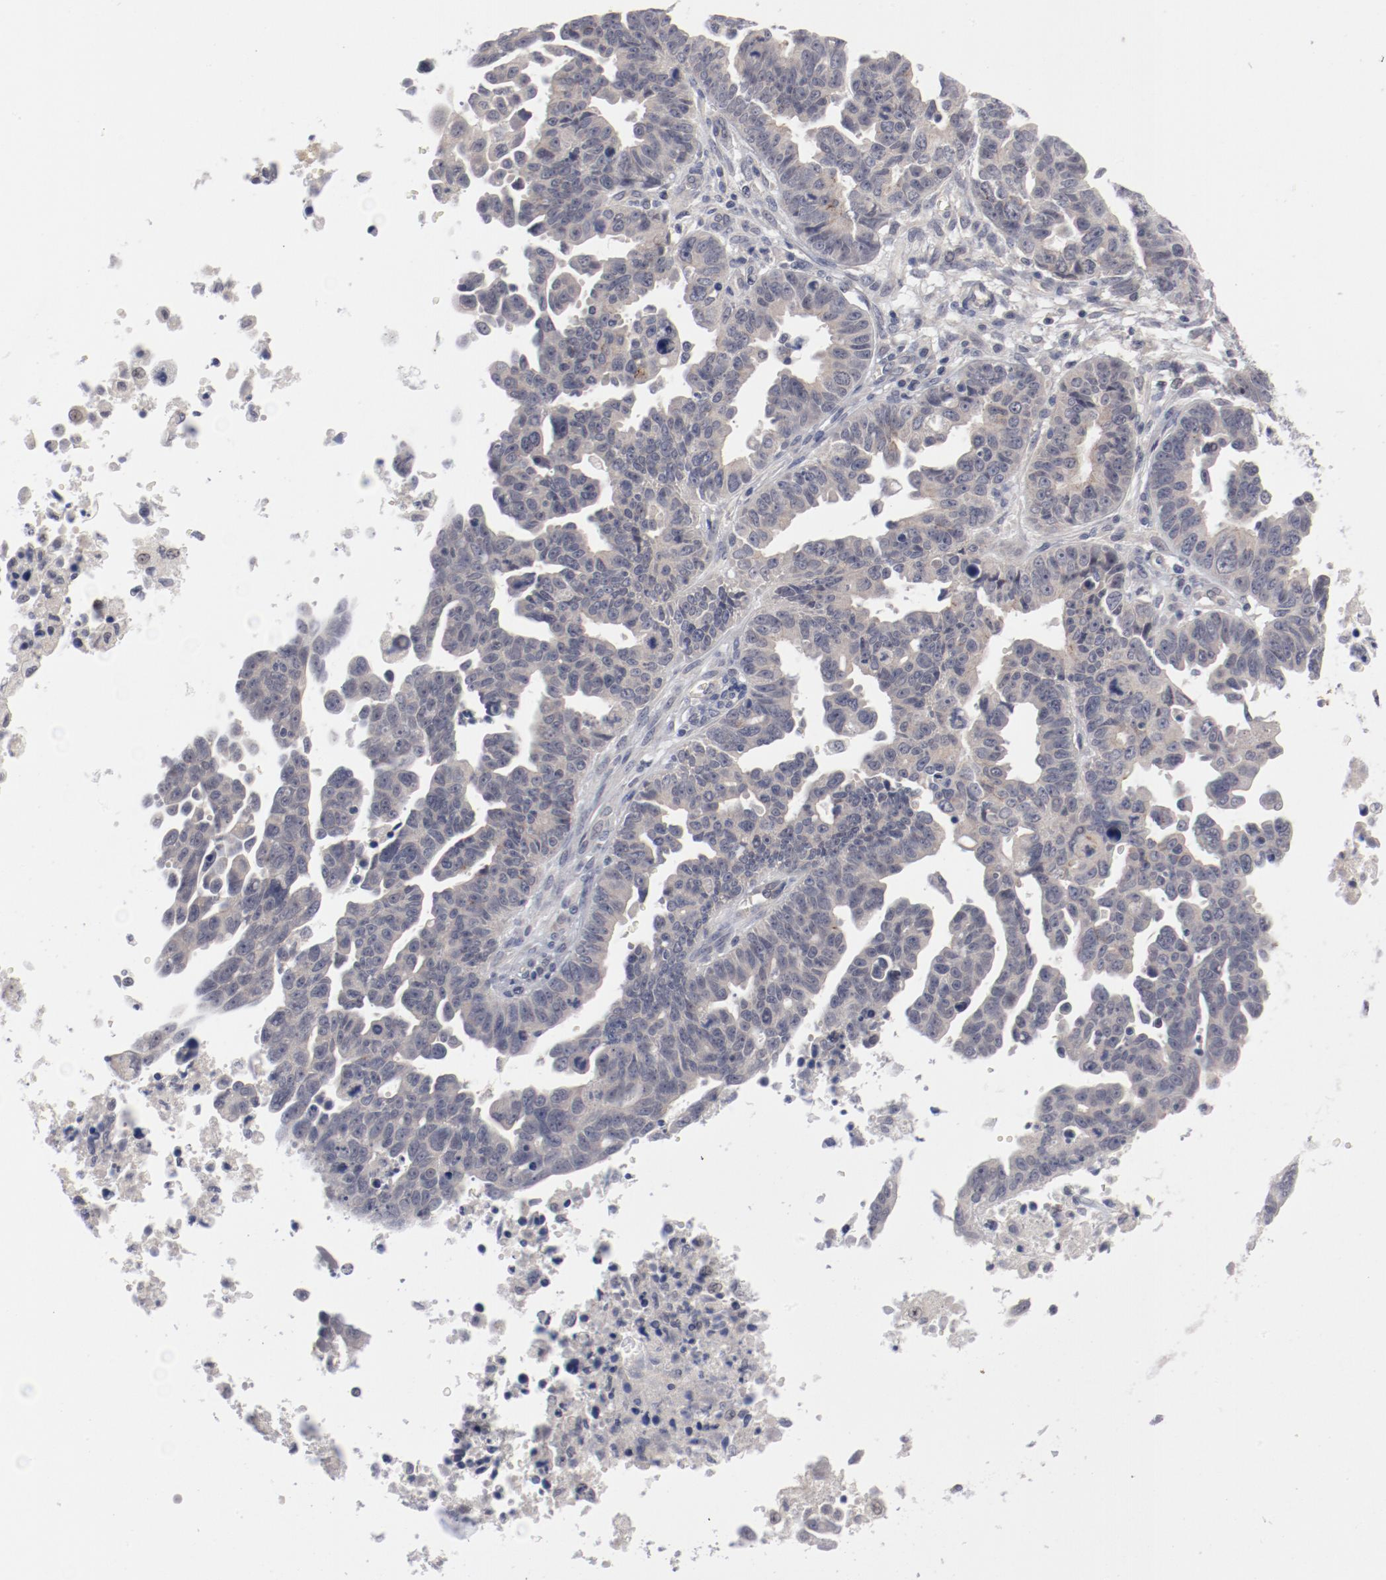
{"staining": {"intensity": "weak", "quantity": "25%-75%", "location": "cytoplasmic/membranous"}, "tissue": "ovarian cancer", "cell_type": "Tumor cells", "image_type": "cancer", "snomed": [{"axis": "morphology", "description": "Carcinoma, endometroid"}, {"axis": "morphology", "description": "Cystadenocarcinoma, serous, NOS"}, {"axis": "topography", "description": "Ovary"}], "caption": "Serous cystadenocarcinoma (ovarian) stained with a brown dye exhibits weak cytoplasmic/membranous positive positivity in approximately 25%-75% of tumor cells.", "gene": "SH3BGR", "patient": {"sex": "female", "age": 45}}